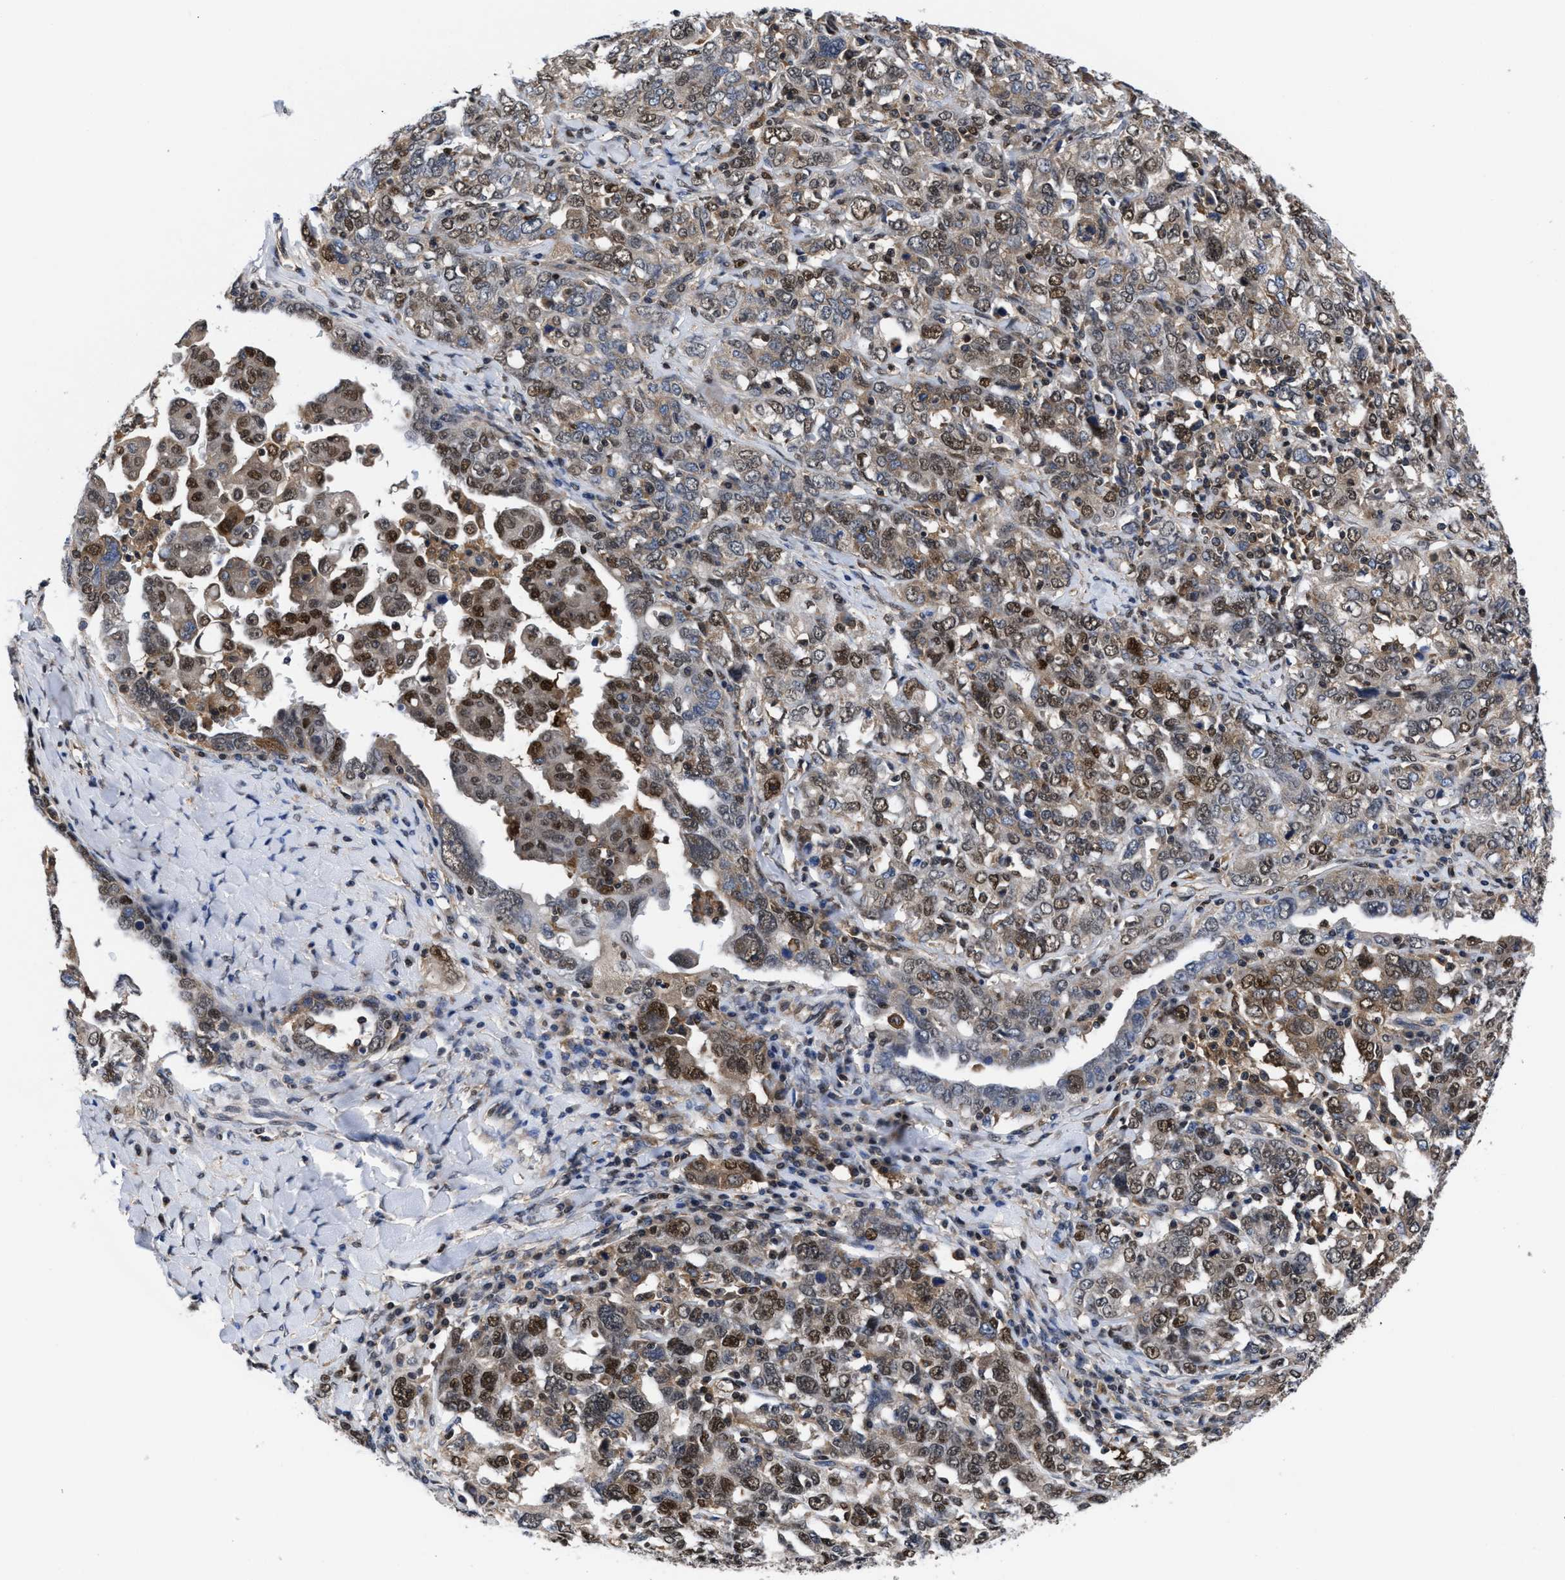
{"staining": {"intensity": "moderate", "quantity": "25%-75%", "location": "cytoplasmic/membranous,nuclear"}, "tissue": "ovarian cancer", "cell_type": "Tumor cells", "image_type": "cancer", "snomed": [{"axis": "morphology", "description": "Carcinoma, endometroid"}, {"axis": "topography", "description": "Ovary"}], "caption": "Human ovarian endometroid carcinoma stained with a brown dye shows moderate cytoplasmic/membranous and nuclear positive expression in about 25%-75% of tumor cells.", "gene": "ACLY", "patient": {"sex": "female", "age": 62}}